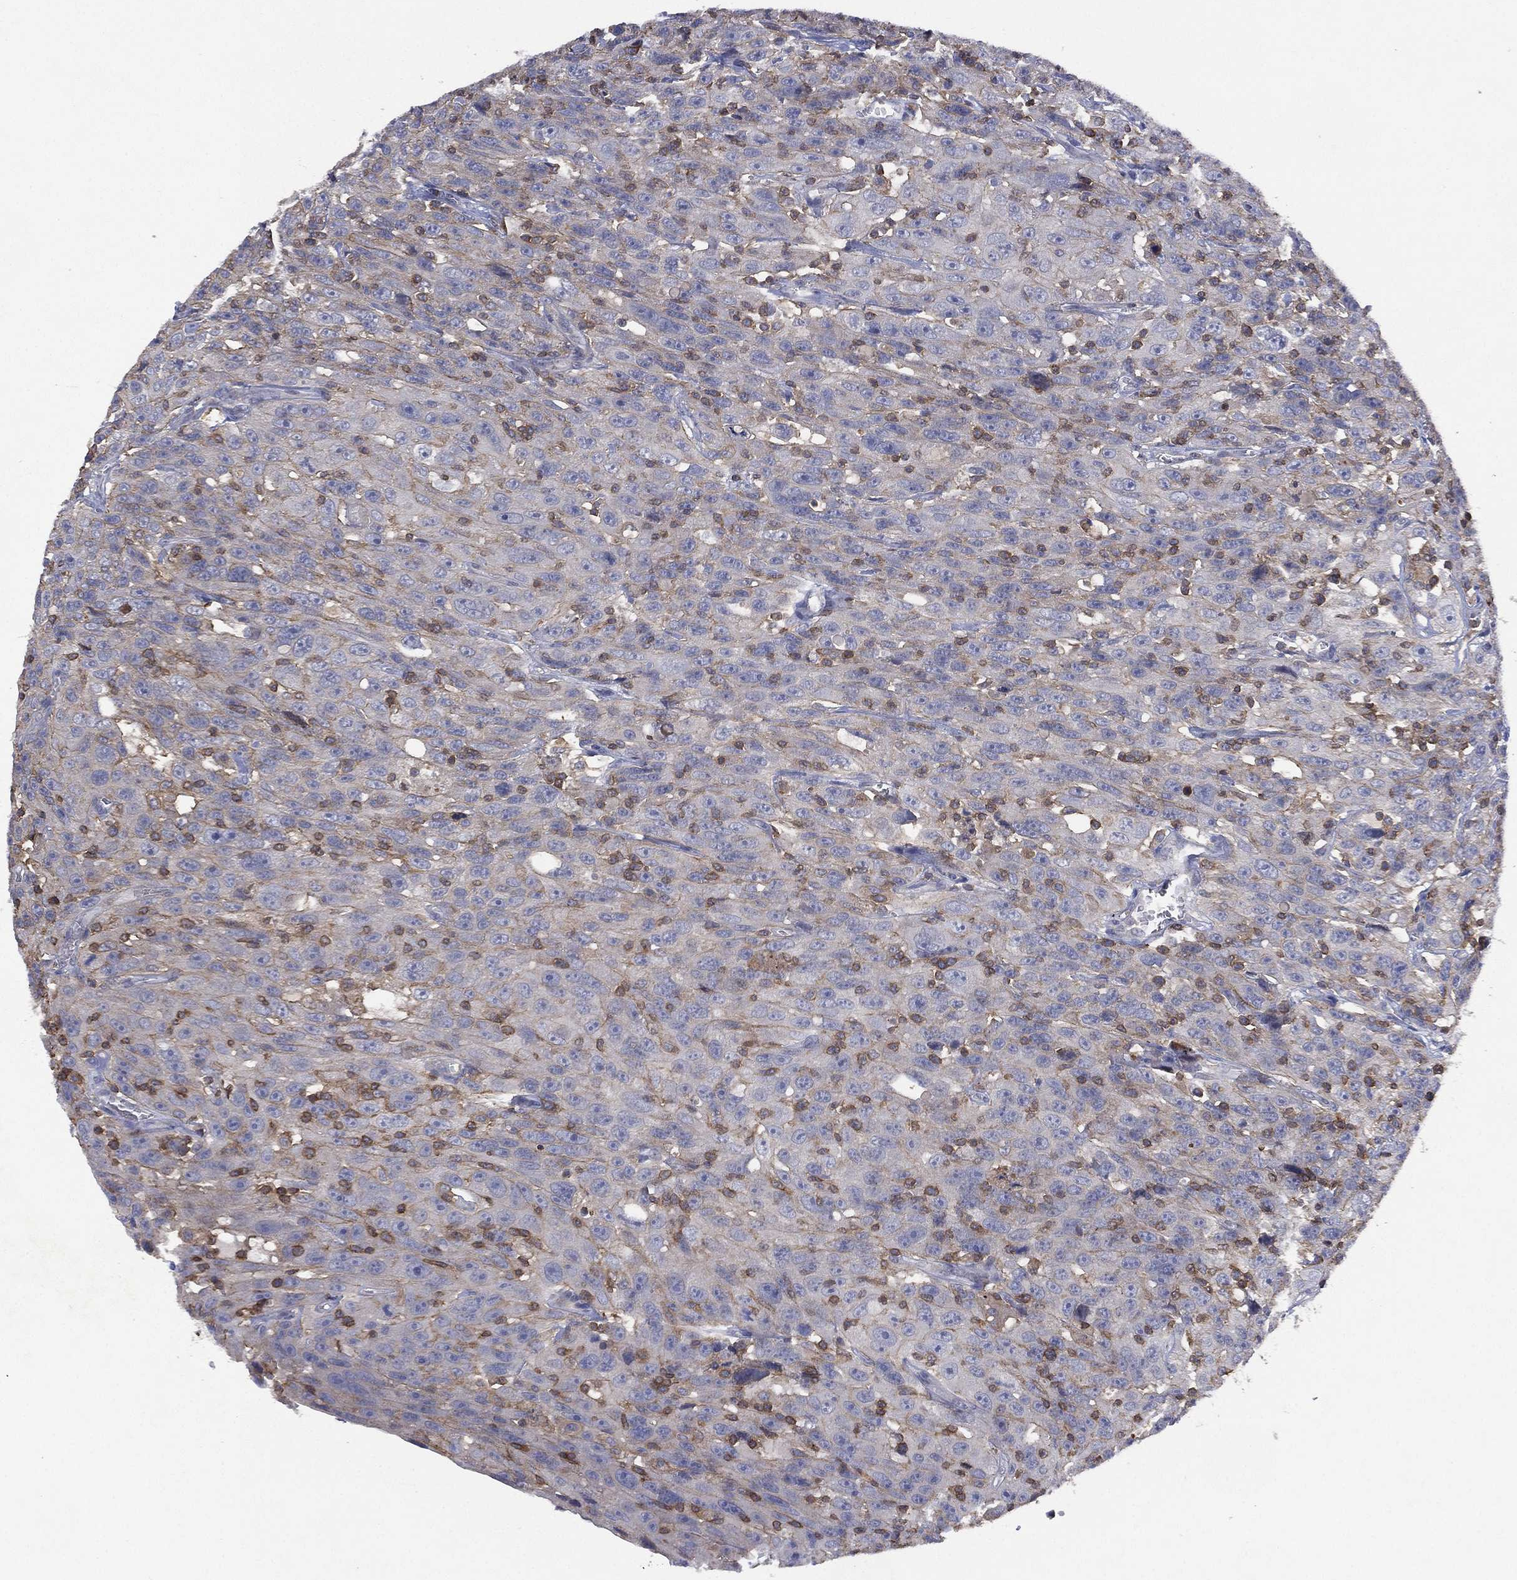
{"staining": {"intensity": "negative", "quantity": "none", "location": "none"}, "tissue": "urothelial cancer", "cell_type": "Tumor cells", "image_type": "cancer", "snomed": [{"axis": "morphology", "description": "Urothelial carcinoma, NOS"}, {"axis": "morphology", "description": "Urothelial carcinoma, High grade"}, {"axis": "topography", "description": "Urinary bladder"}], "caption": "The photomicrograph exhibits no significant positivity in tumor cells of urothelial cancer.", "gene": "DOCK8", "patient": {"sex": "female", "age": 73}}